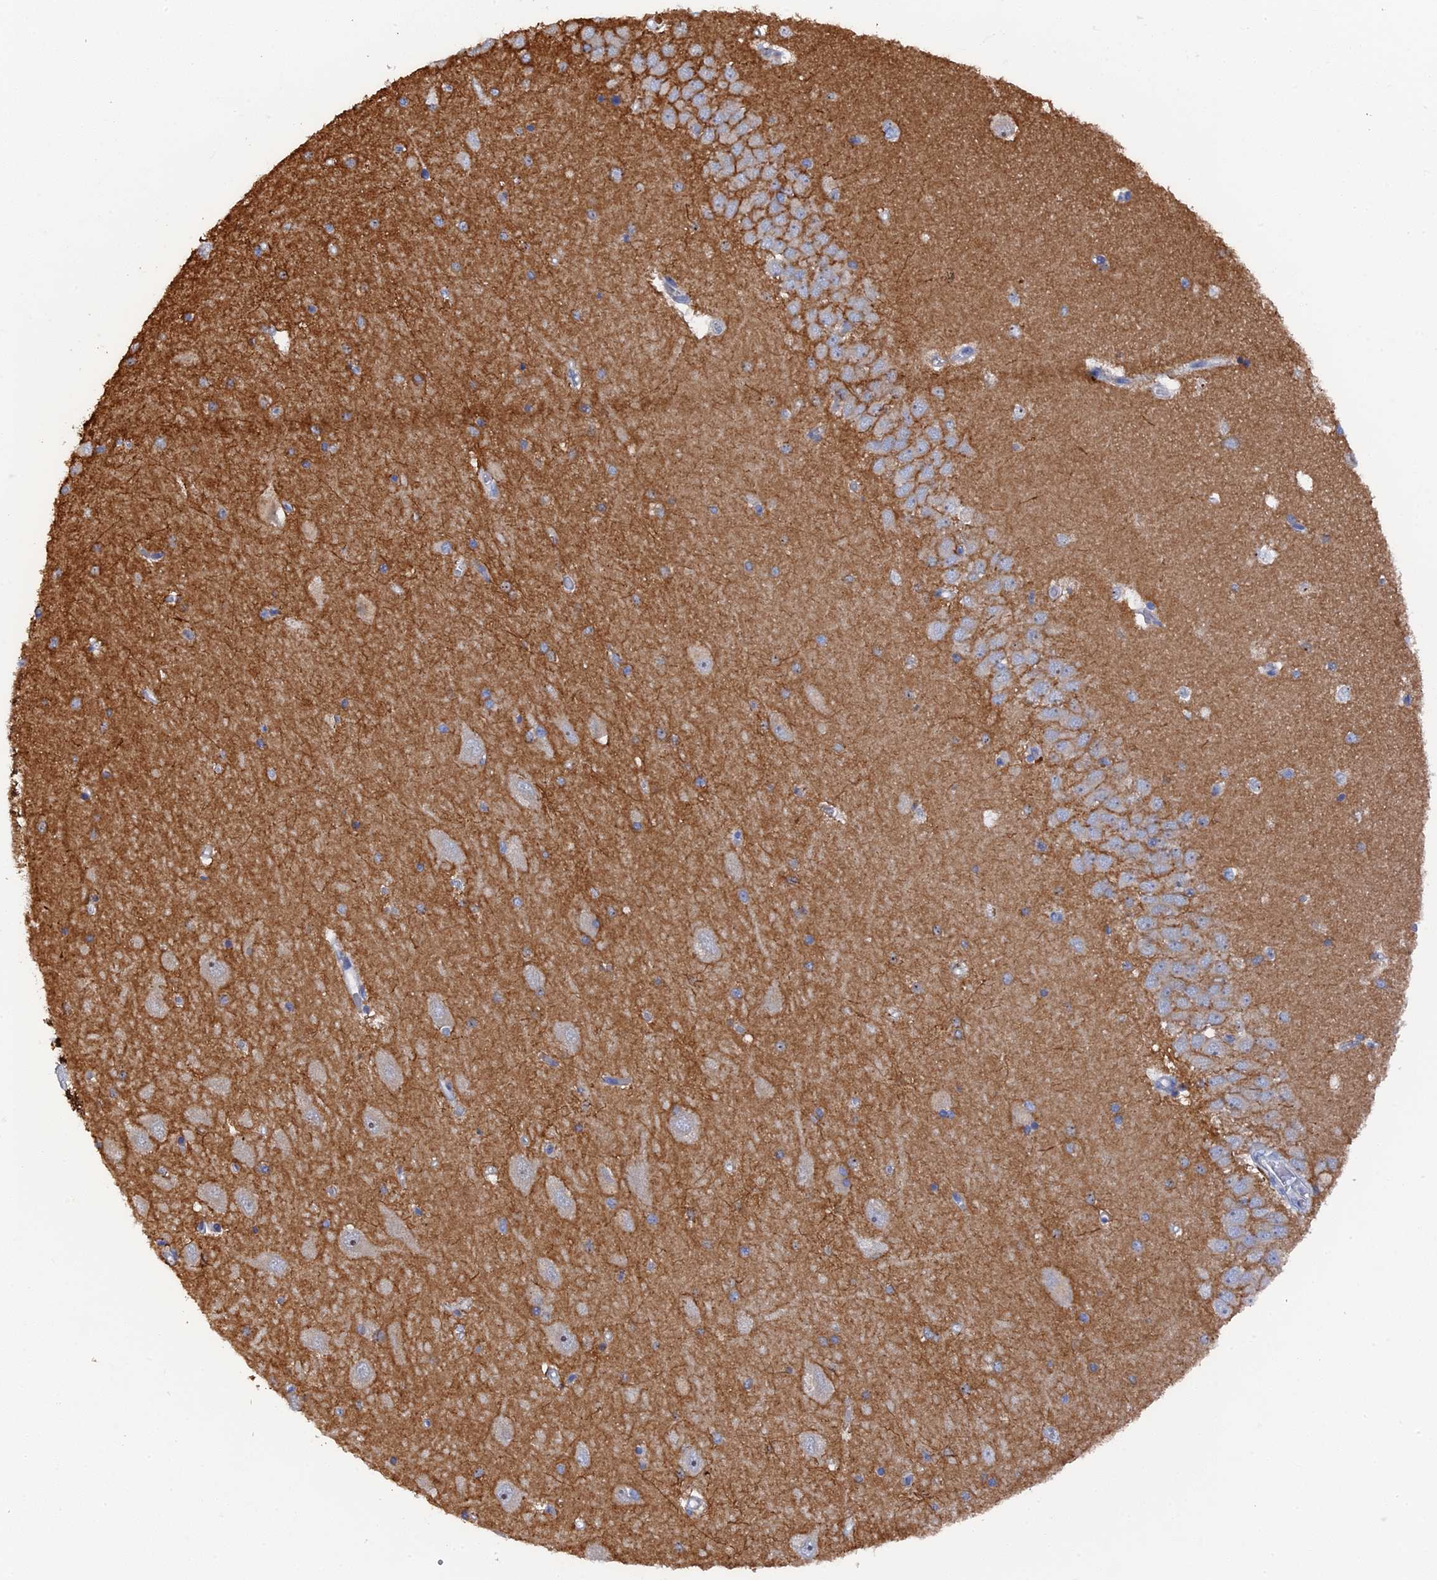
{"staining": {"intensity": "moderate", "quantity": "<25%", "location": "cytoplasmic/membranous"}, "tissue": "hippocampus", "cell_type": "Glial cells", "image_type": "normal", "snomed": [{"axis": "morphology", "description": "Normal tissue, NOS"}, {"axis": "topography", "description": "Hippocampus"}], "caption": "Immunohistochemistry (IHC) (DAB) staining of unremarkable human hippocampus demonstrates moderate cytoplasmic/membranous protein staining in about <25% of glial cells.", "gene": "MIGA2", "patient": {"sex": "male", "age": 45}}